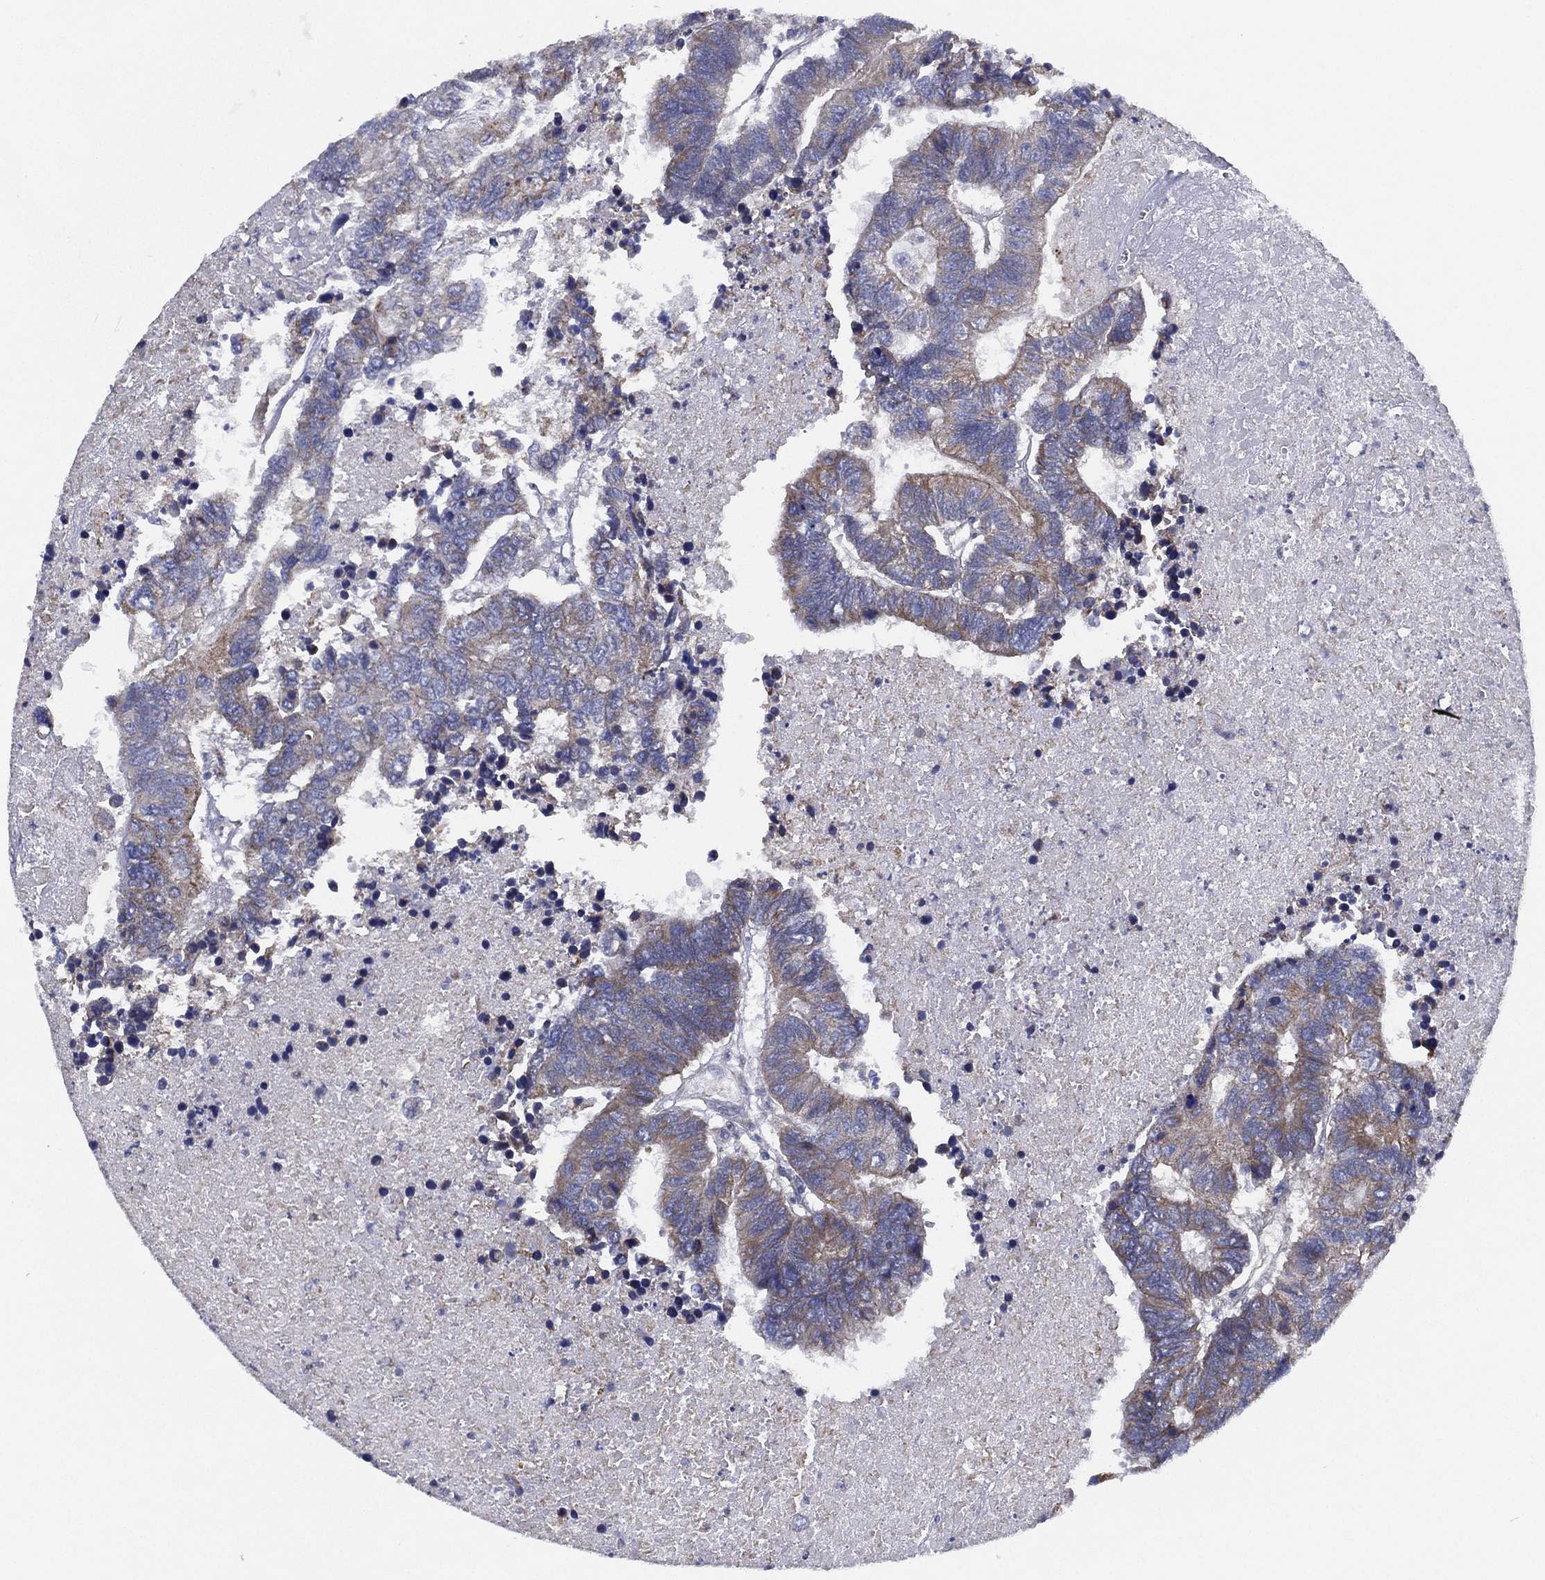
{"staining": {"intensity": "weak", "quantity": "<25%", "location": "cytoplasmic/membranous"}, "tissue": "colorectal cancer", "cell_type": "Tumor cells", "image_type": "cancer", "snomed": [{"axis": "morphology", "description": "Adenocarcinoma, NOS"}, {"axis": "topography", "description": "Colon"}], "caption": "Human colorectal cancer (adenocarcinoma) stained for a protein using IHC displays no staining in tumor cells.", "gene": "ZNF223", "patient": {"sex": "female", "age": 48}}